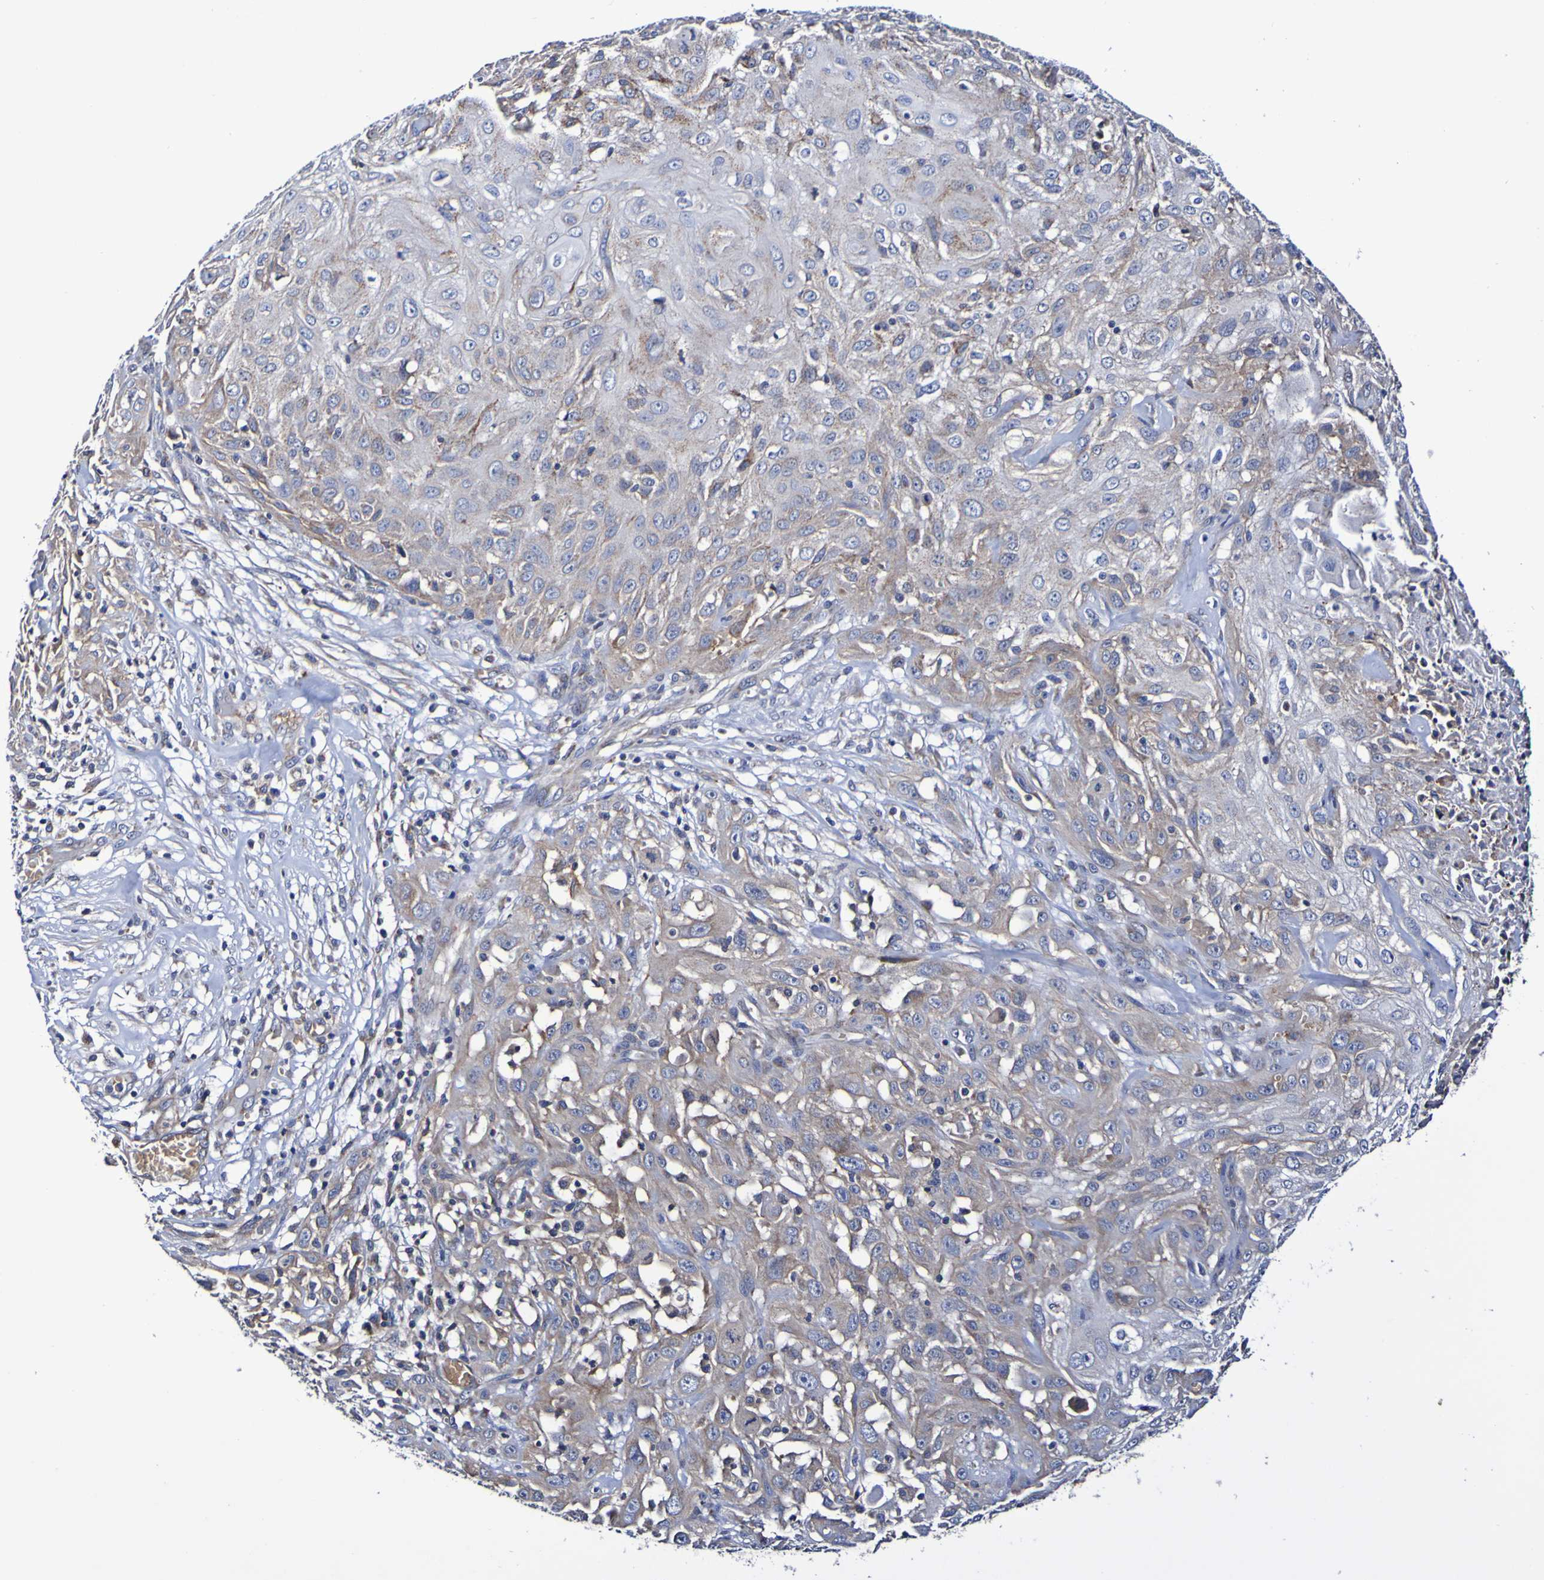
{"staining": {"intensity": "weak", "quantity": "25%-75%", "location": "cytoplasmic/membranous"}, "tissue": "skin cancer", "cell_type": "Tumor cells", "image_type": "cancer", "snomed": [{"axis": "morphology", "description": "Squamous cell carcinoma, NOS"}, {"axis": "topography", "description": "Skin"}], "caption": "Immunohistochemical staining of human skin cancer (squamous cell carcinoma) reveals low levels of weak cytoplasmic/membranous positivity in approximately 25%-75% of tumor cells. (Brightfield microscopy of DAB IHC at high magnification).", "gene": "WNT4", "patient": {"sex": "male", "age": 75}}